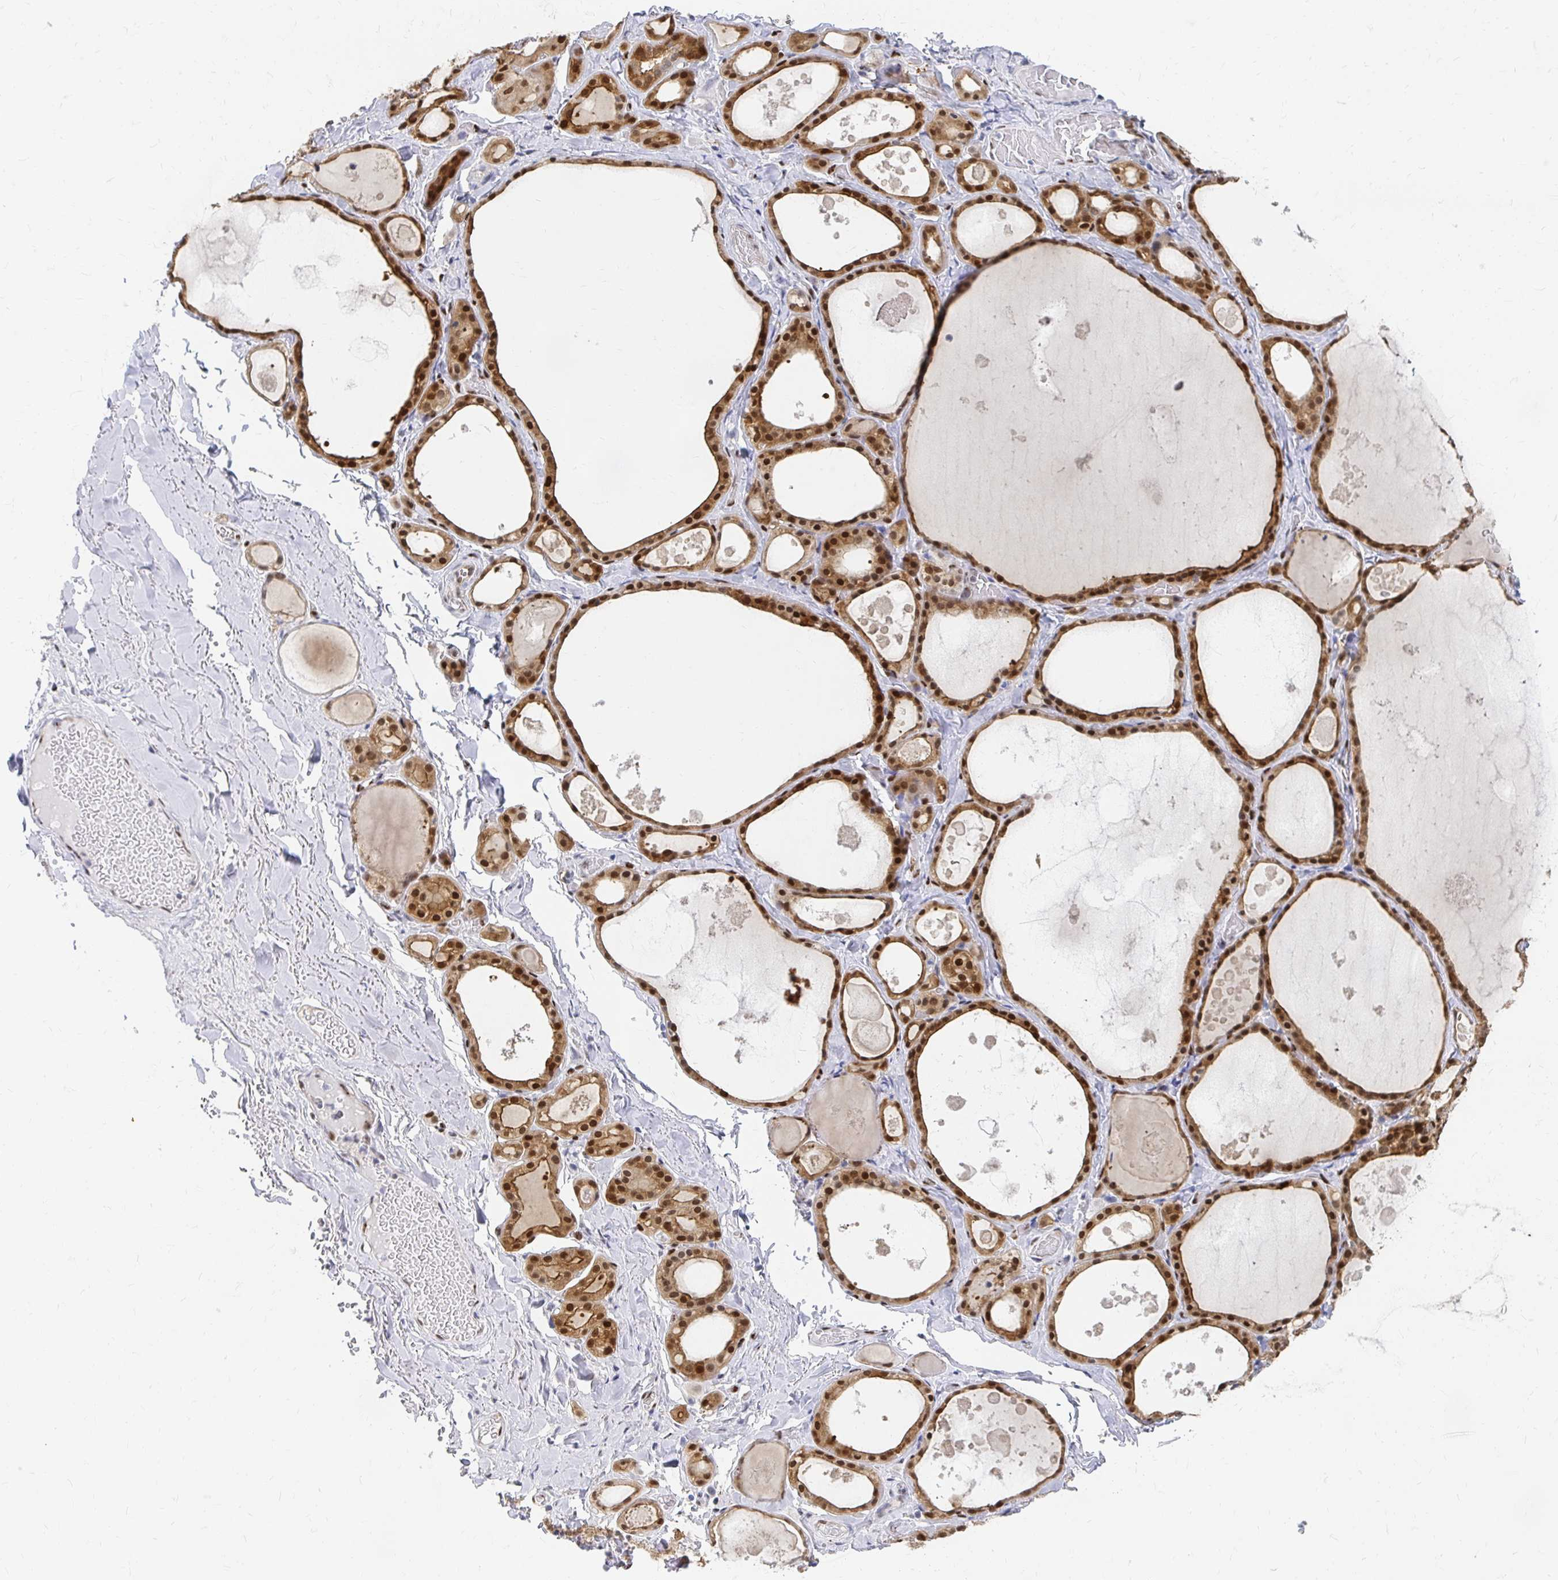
{"staining": {"intensity": "strong", "quantity": ">75%", "location": "cytoplasmic/membranous,nuclear"}, "tissue": "thyroid gland", "cell_type": "Glandular cells", "image_type": "normal", "snomed": [{"axis": "morphology", "description": "Normal tissue, NOS"}, {"axis": "topography", "description": "Thyroid gland"}], "caption": "An immunohistochemistry (IHC) histopathology image of benign tissue is shown. Protein staining in brown labels strong cytoplasmic/membranous,nuclear positivity in thyroid gland within glandular cells.", "gene": "CLIC3", "patient": {"sex": "male", "age": 56}}